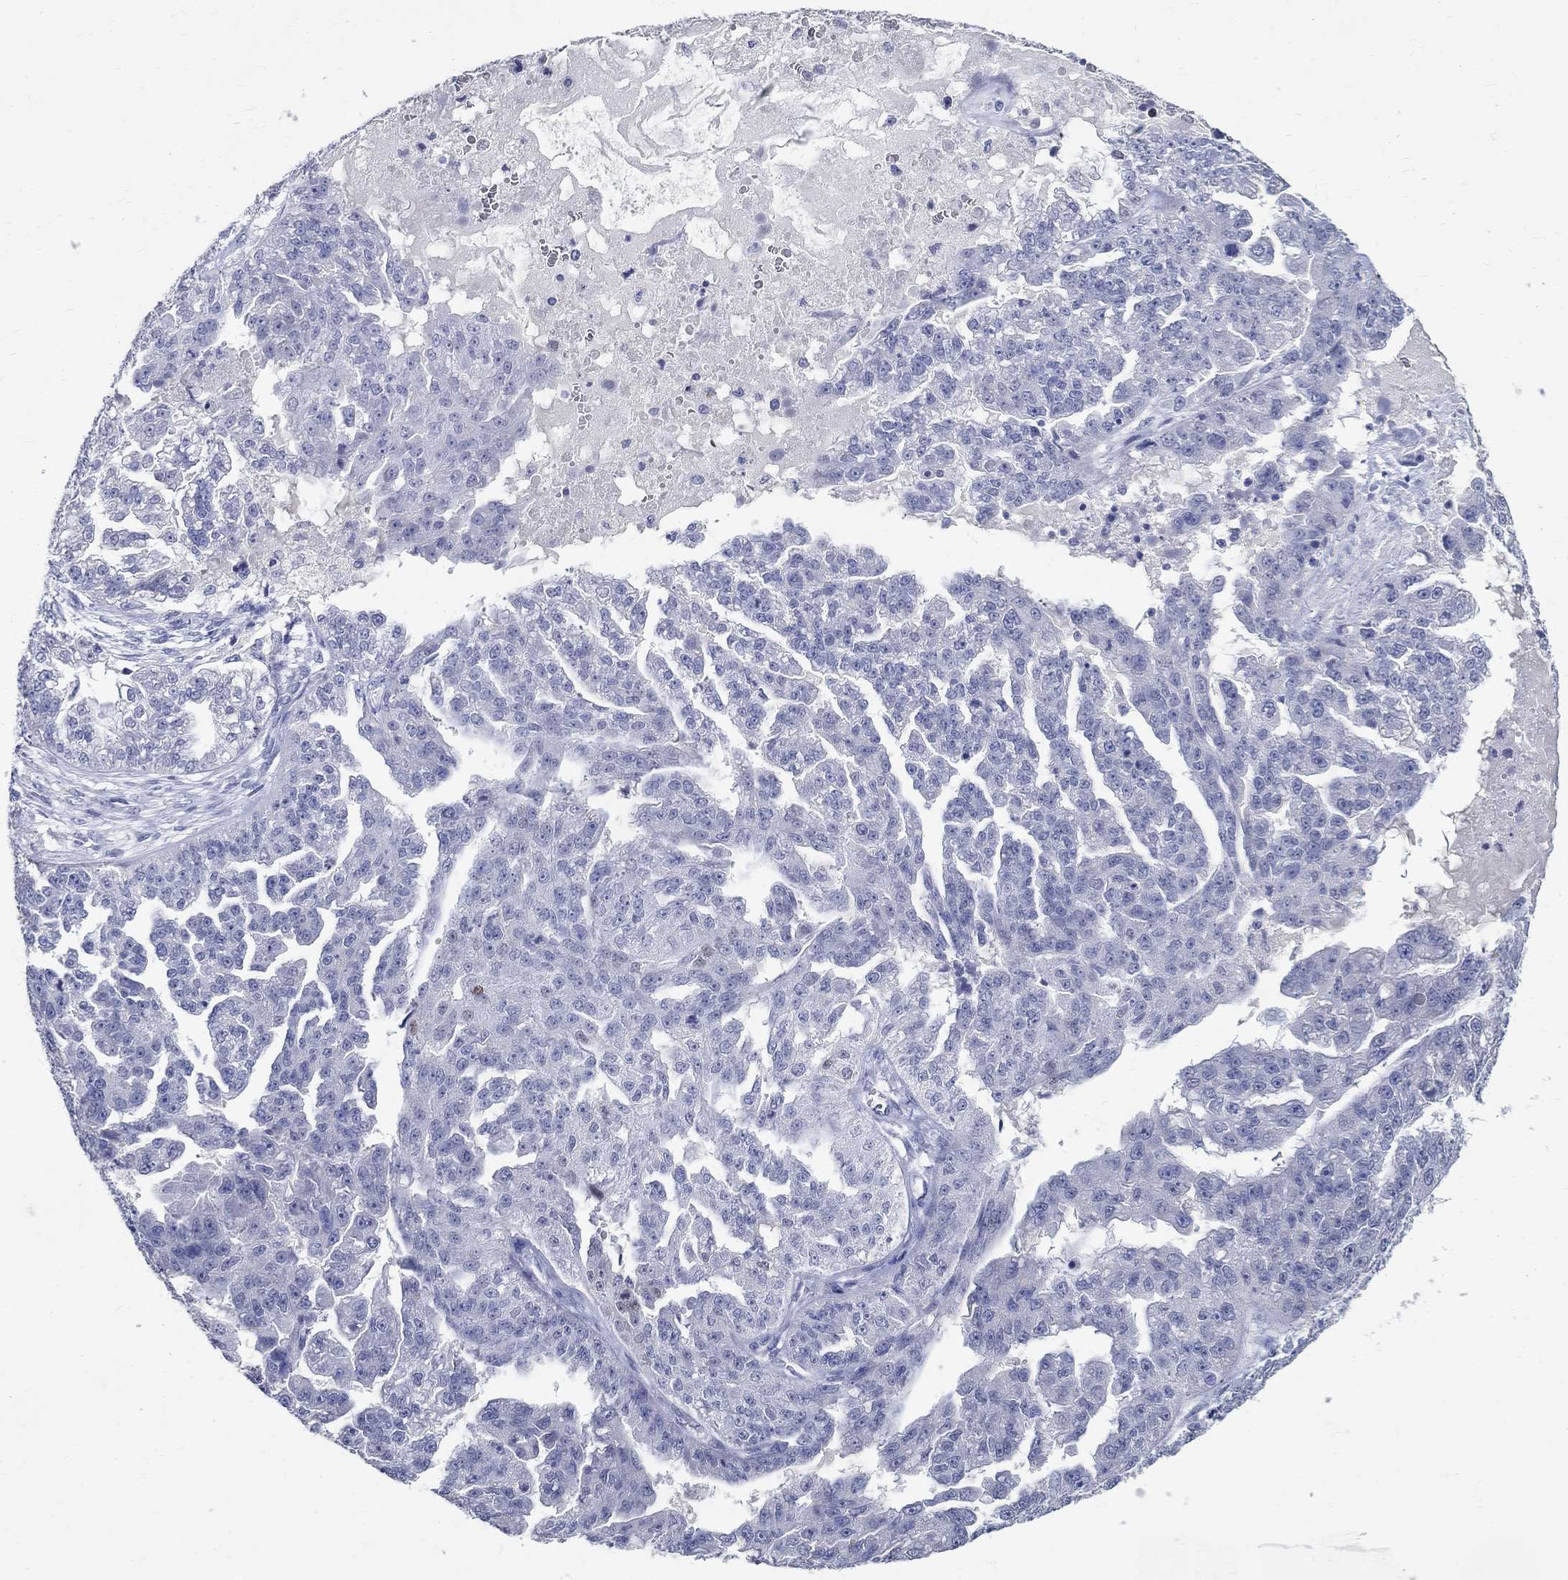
{"staining": {"intensity": "negative", "quantity": "none", "location": "none"}, "tissue": "ovarian cancer", "cell_type": "Tumor cells", "image_type": "cancer", "snomed": [{"axis": "morphology", "description": "Cystadenocarcinoma, serous, NOS"}, {"axis": "topography", "description": "Ovary"}], "caption": "Tumor cells are negative for brown protein staining in ovarian cancer (serous cystadenocarcinoma). Brightfield microscopy of IHC stained with DAB (3,3'-diaminobenzidine) (brown) and hematoxylin (blue), captured at high magnification.", "gene": "SOX2", "patient": {"sex": "female", "age": 58}}